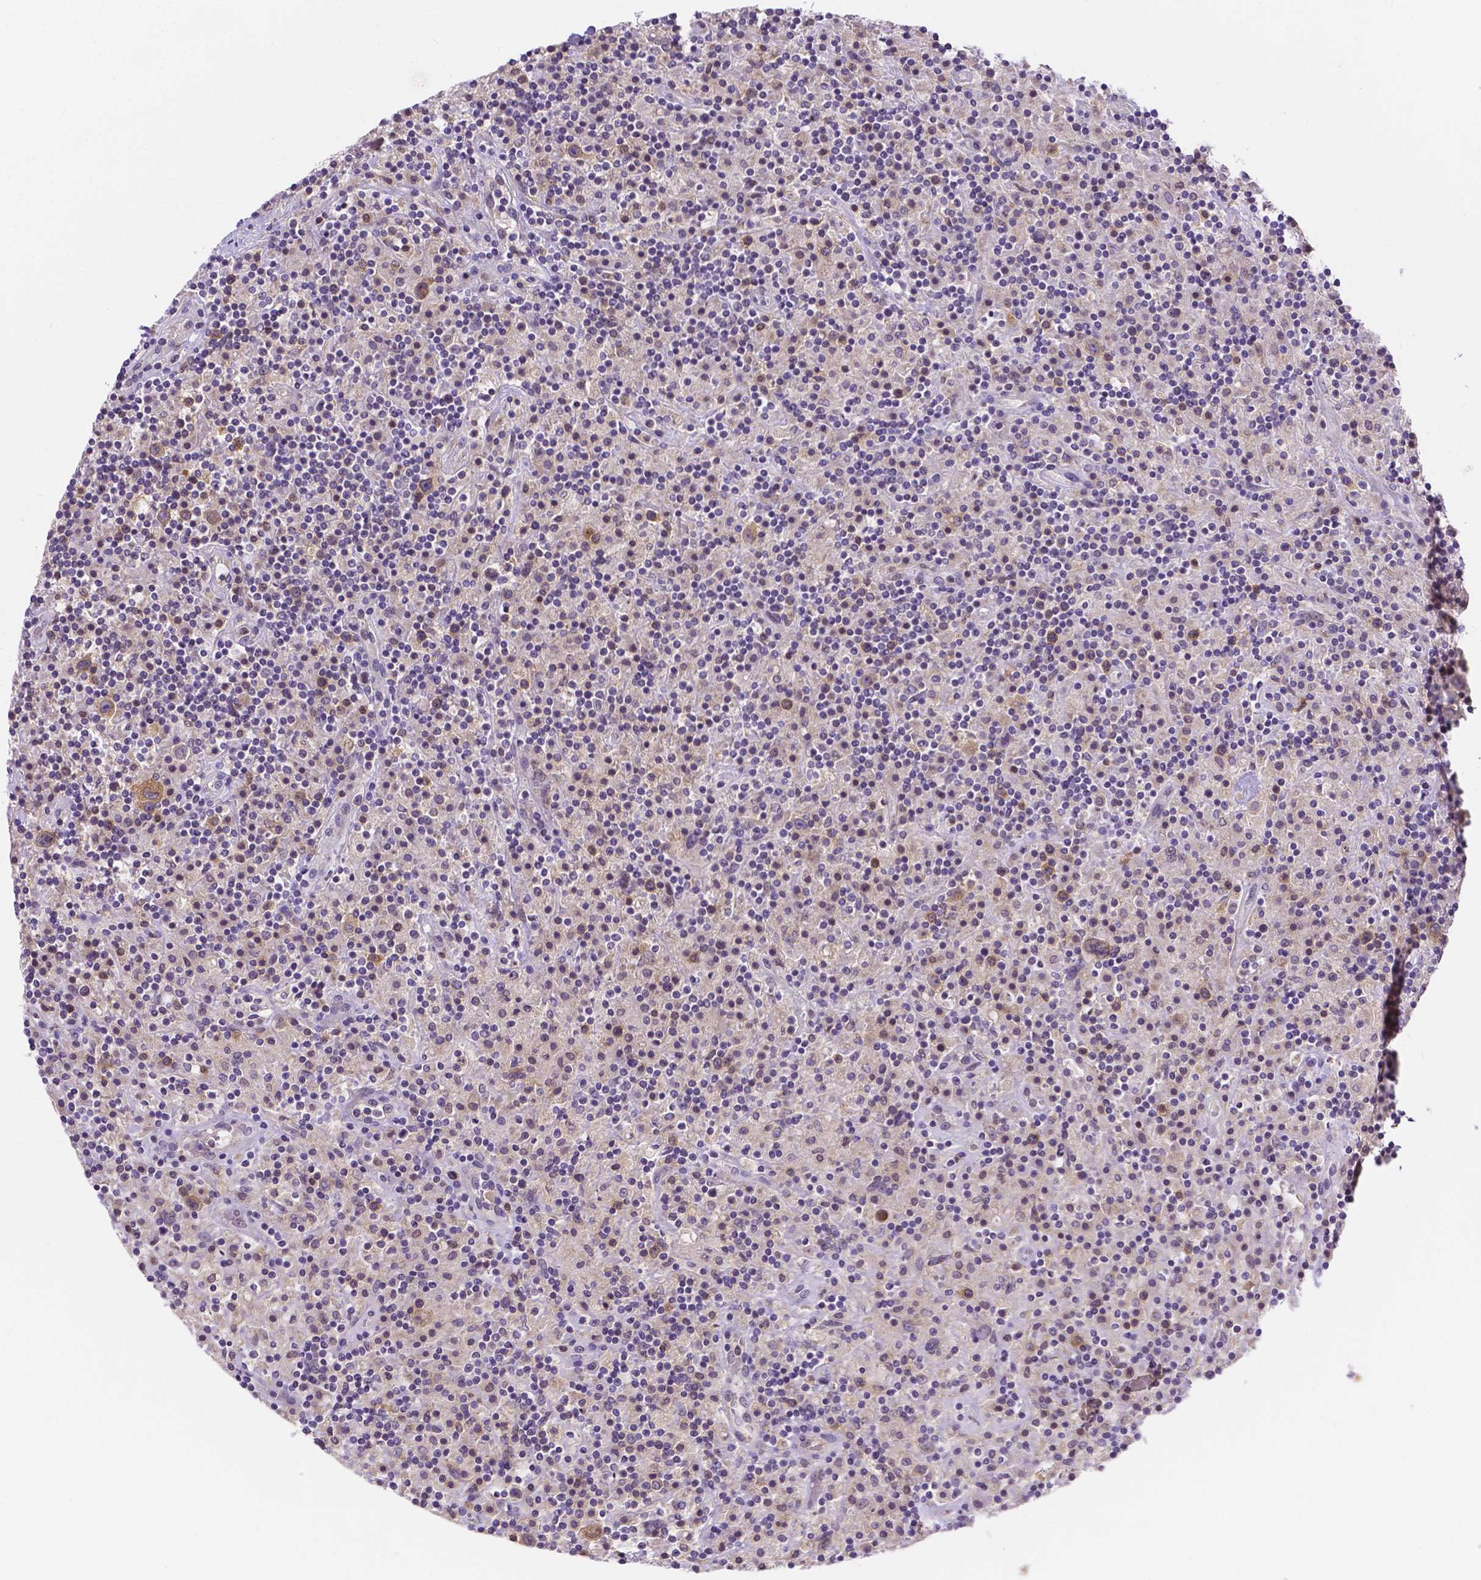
{"staining": {"intensity": "negative", "quantity": "none", "location": "none"}, "tissue": "lymphoma", "cell_type": "Tumor cells", "image_type": "cancer", "snomed": [{"axis": "morphology", "description": "Hodgkin's disease, NOS"}, {"axis": "topography", "description": "Lymph node"}], "caption": "A high-resolution histopathology image shows immunohistochemistry (IHC) staining of lymphoma, which demonstrates no significant expression in tumor cells. (Stains: DAB immunohistochemistry with hematoxylin counter stain, Microscopy: brightfield microscopy at high magnification).", "gene": "ZNRD2", "patient": {"sex": "male", "age": 70}}